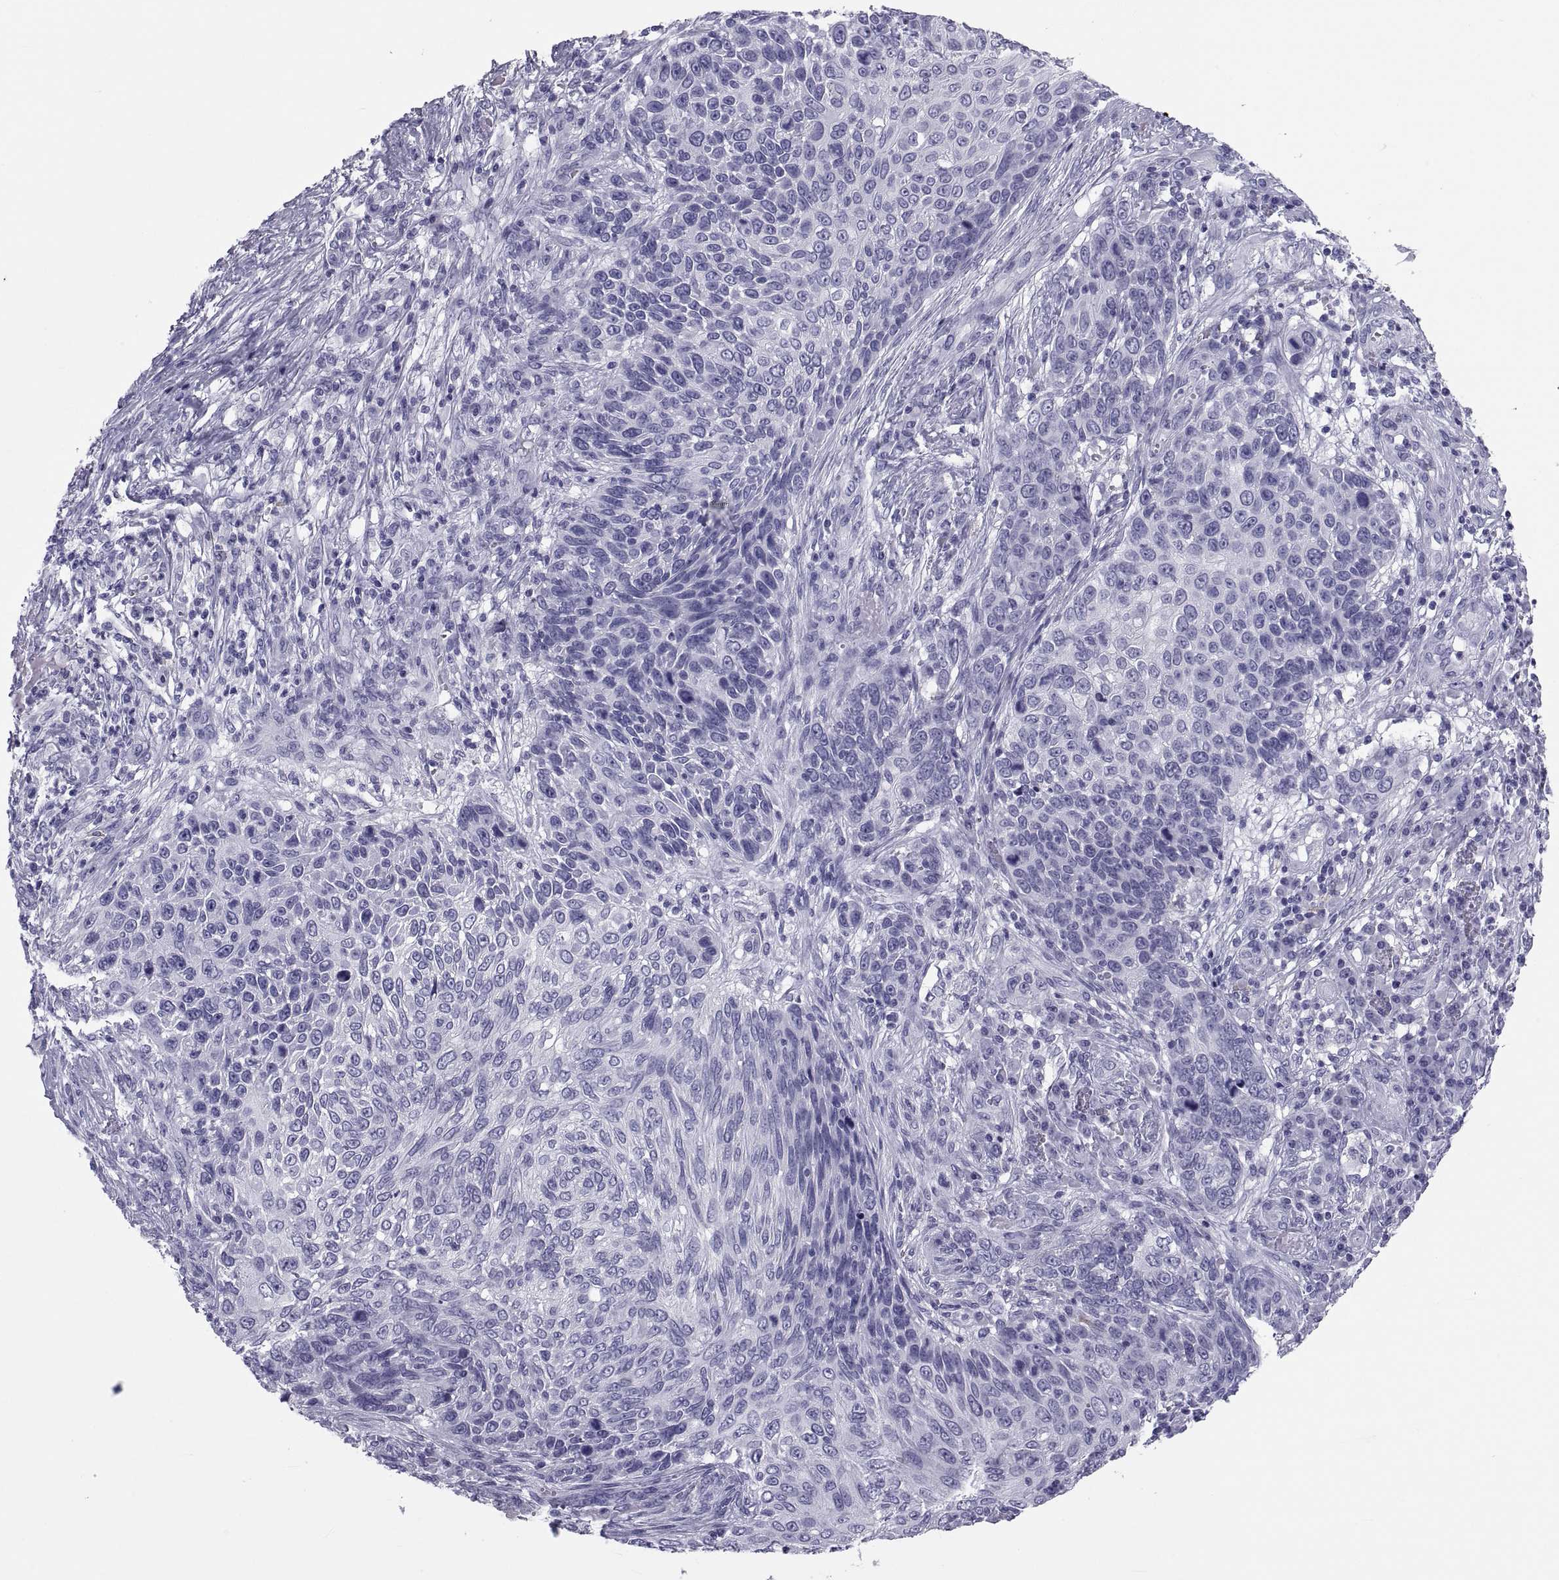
{"staining": {"intensity": "negative", "quantity": "none", "location": "none"}, "tissue": "skin cancer", "cell_type": "Tumor cells", "image_type": "cancer", "snomed": [{"axis": "morphology", "description": "Squamous cell carcinoma, NOS"}, {"axis": "topography", "description": "Skin"}], "caption": "There is no significant expression in tumor cells of skin squamous cell carcinoma.", "gene": "DEFB129", "patient": {"sex": "male", "age": 92}}